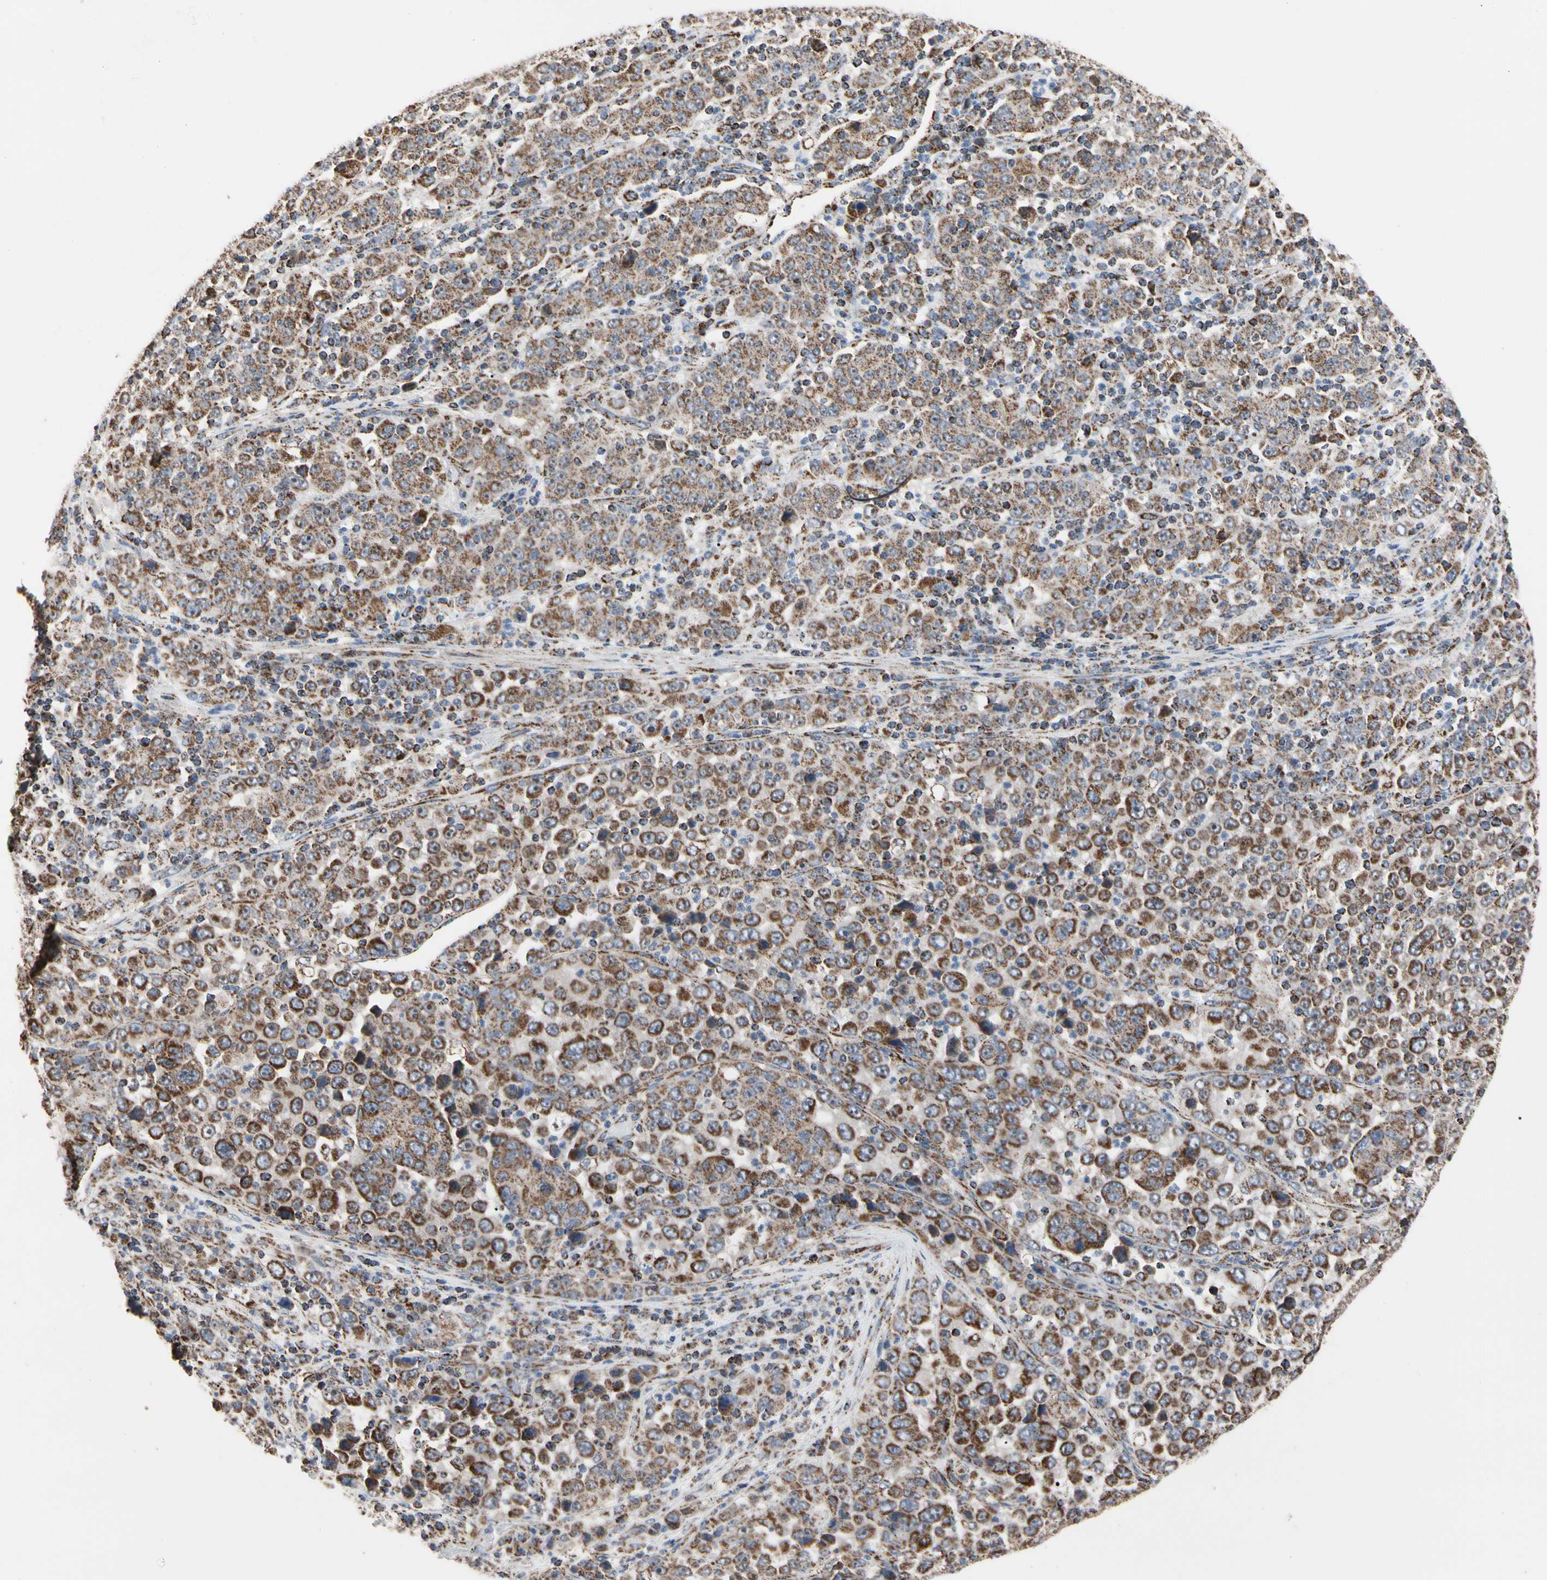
{"staining": {"intensity": "moderate", "quantity": ">75%", "location": "cytoplasmic/membranous"}, "tissue": "stomach cancer", "cell_type": "Tumor cells", "image_type": "cancer", "snomed": [{"axis": "morphology", "description": "Normal tissue, NOS"}, {"axis": "morphology", "description": "Adenocarcinoma, NOS"}, {"axis": "topography", "description": "Stomach, upper"}, {"axis": "topography", "description": "Stomach"}], "caption": "Human stomach cancer (adenocarcinoma) stained with a brown dye shows moderate cytoplasmic/membranous positive staining in approximately >75% of tumor cells.", "gene": "FAM110B", "patient": {"sex": "male", "age": 59}}